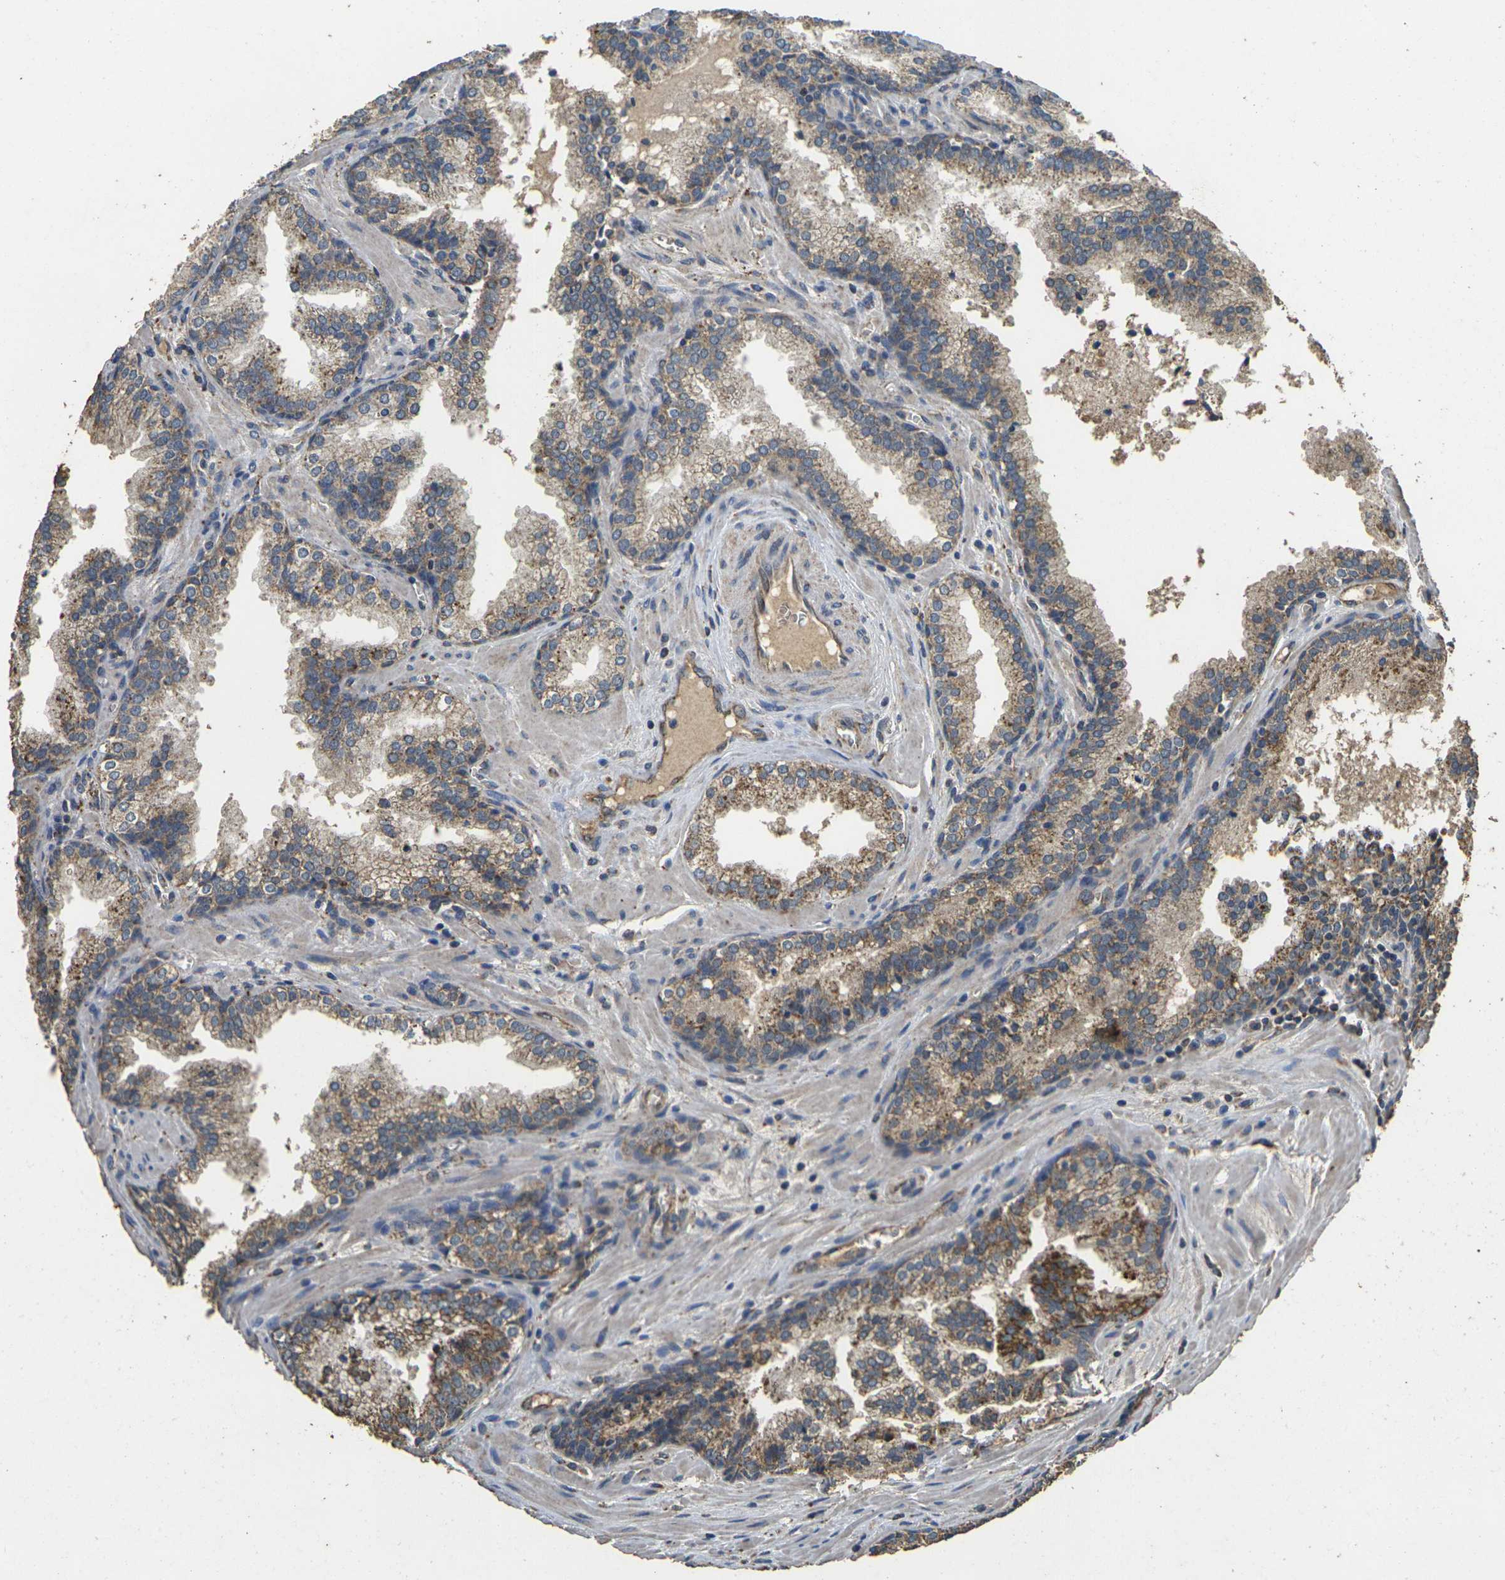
{"staining": {"intensity": "moderate", "quantity": ">75%", "location": "cytoplasmic/membranous"}, "tissue": "prostate cancer", "cell_type": "Tumor cells", "image_type": "cancer", "snomed": [{"axis": "morphology", "description": "Adenocarcinoma, Low grade"}, {"axis": "topography", "description": "Prostate"}], "caption": "Immunohistochemical staining of prostate cancer (adenocarcinoma (low-grade)) displays moderate cytoplasmic/membranous protein expression in about >75% of tumor cells. The protein of interest is shown in brown color, while the nuclei are stained blue.", "gene": "MAPK11", "patient": {"sex": "male", "age": 60}}